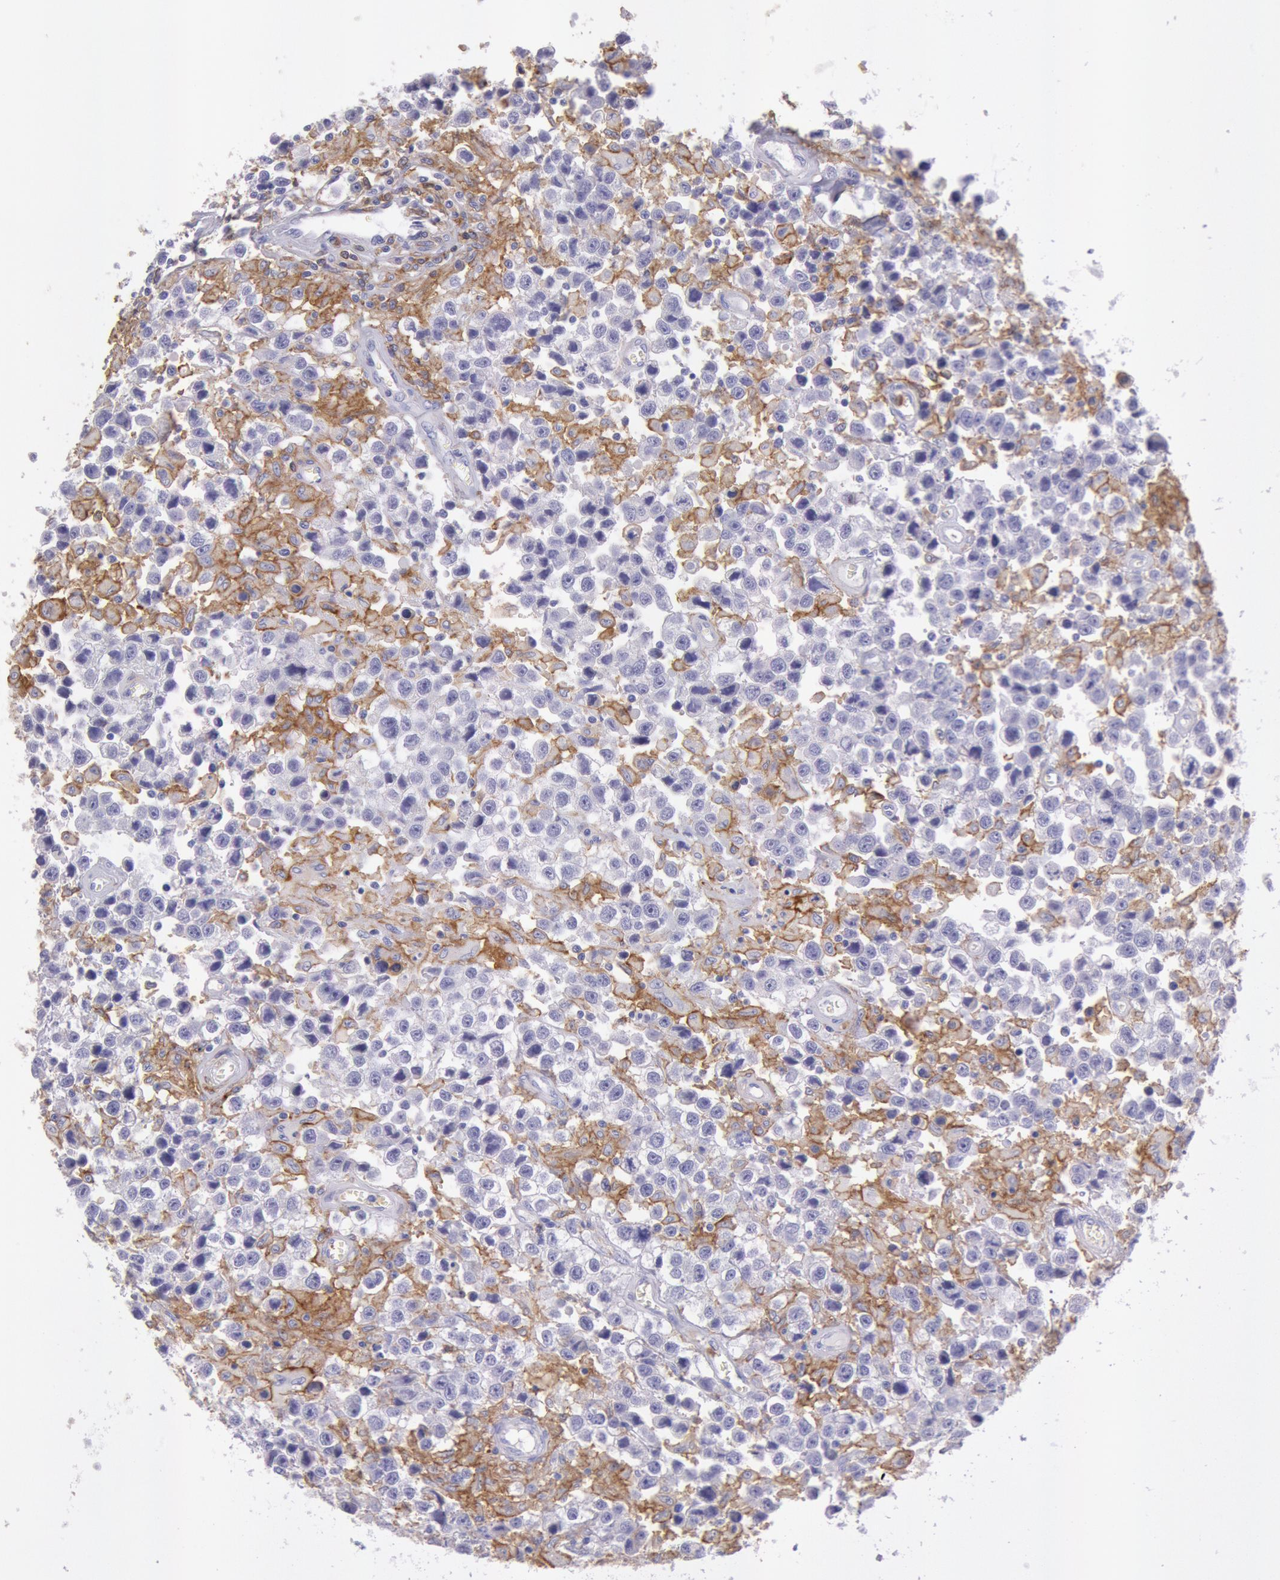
{"staining": {"intensity": "negative", "quantity": "none", "location": "none"}, "tissue": "testis cancer", "cell_type": "Tumor cells", "image_type": "cancer", "snomed": [{"axis": "morphology", "description": "Seminoma, NOS"}, {"axis": "topography", "description": "Testis"}], "caption": "Tumor cells are negative for brown protein staining in testis seminoma.", "gene": "LYN", "patient": {"sex": "male", "age": 43}}